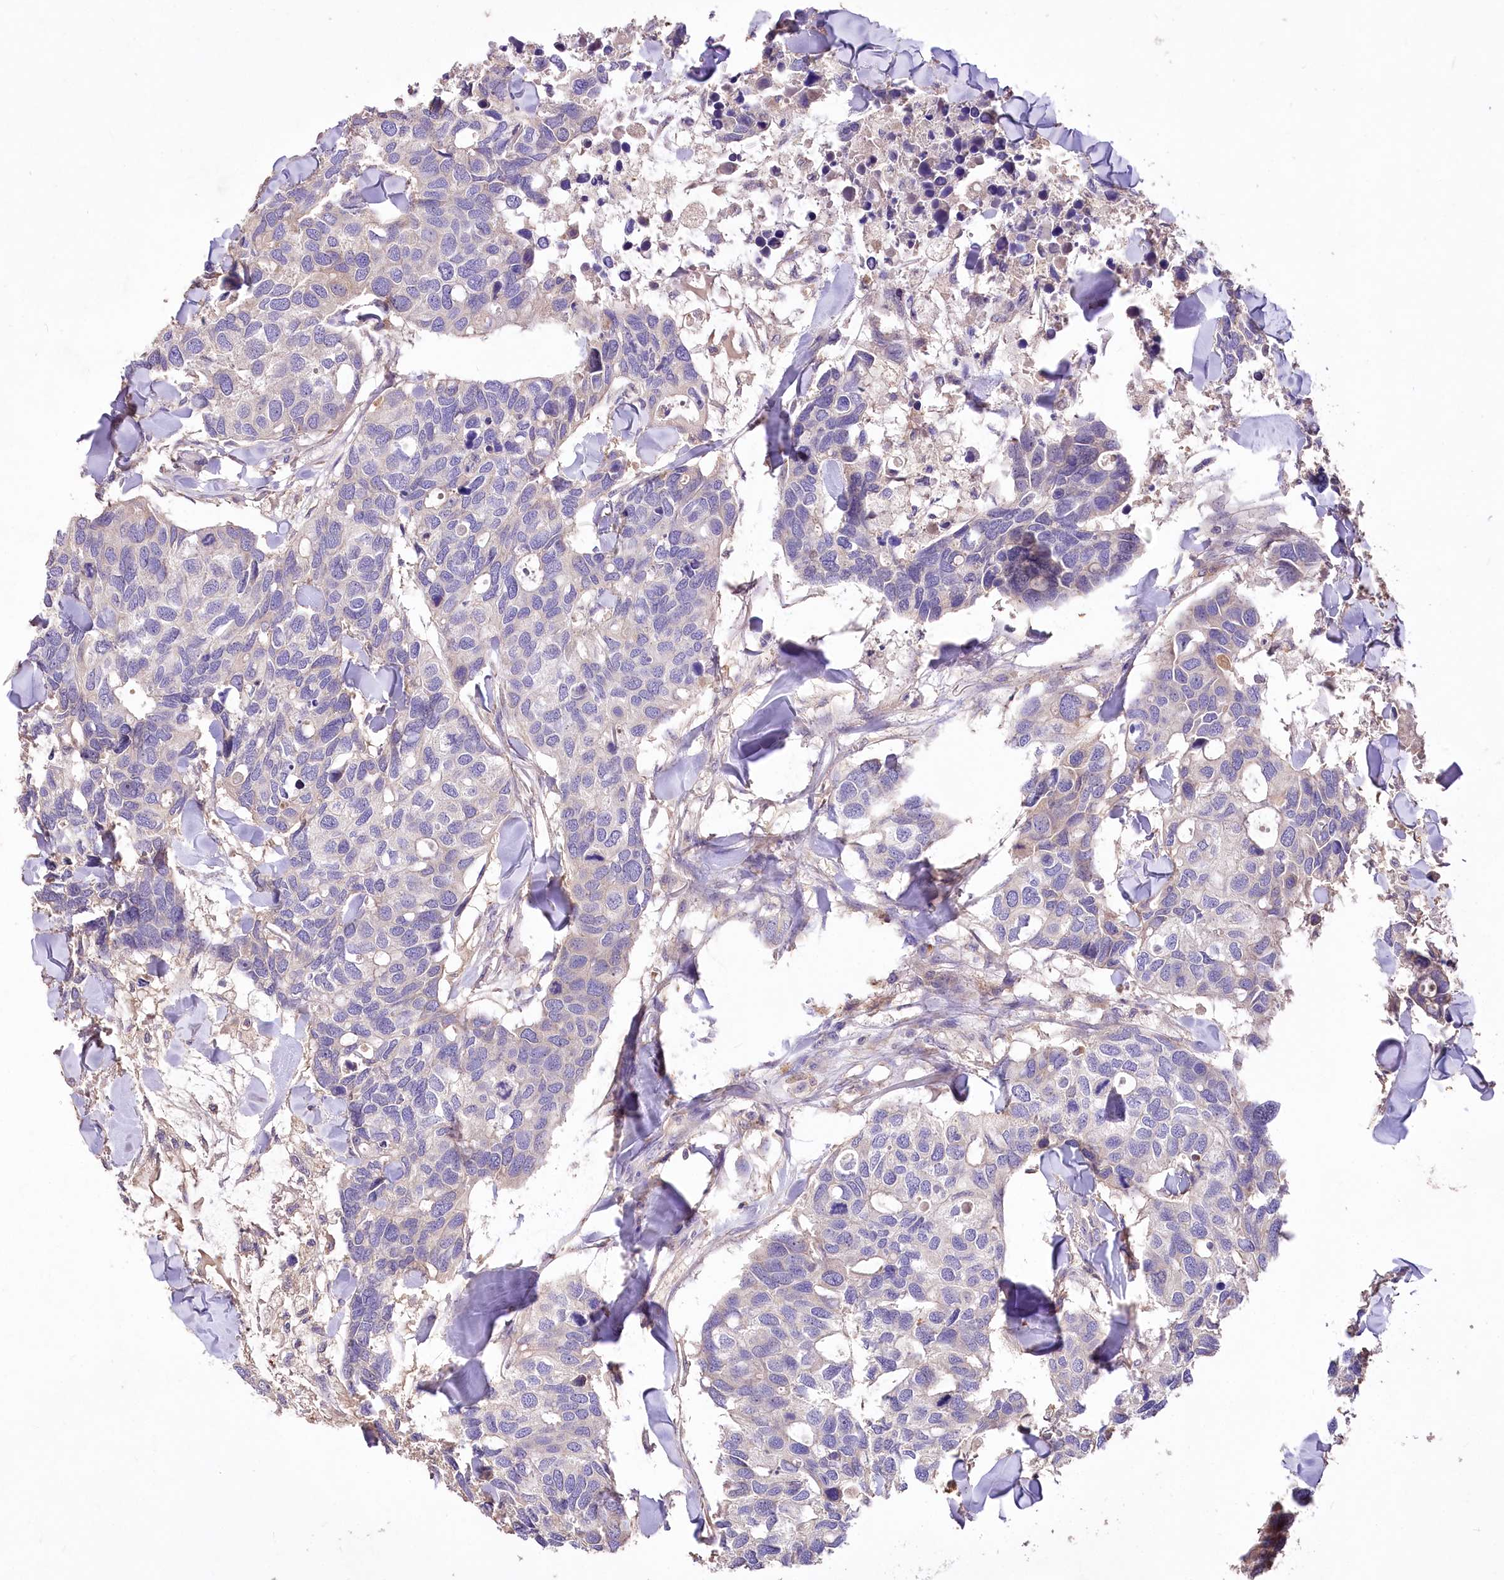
{"staining": {"intensity": "negative", "quantity": "none", "location": "none"}, "tissue": "breast cancer", "cell_type": "Tumor cells", "image_type": "cancer", "snomed": [{"axis": "morphology", "description": "Duct carcinoma"}, {"axis": "topography", "description": "Breast"}], "caption": "This is a histopathology image of immunohistochemistry staining of breast invasive ductal carcinoma, which shows no positivity in tumor cells.", "gene": "PCYOX1L", "patient": {"sex": "female", "age": 83}}